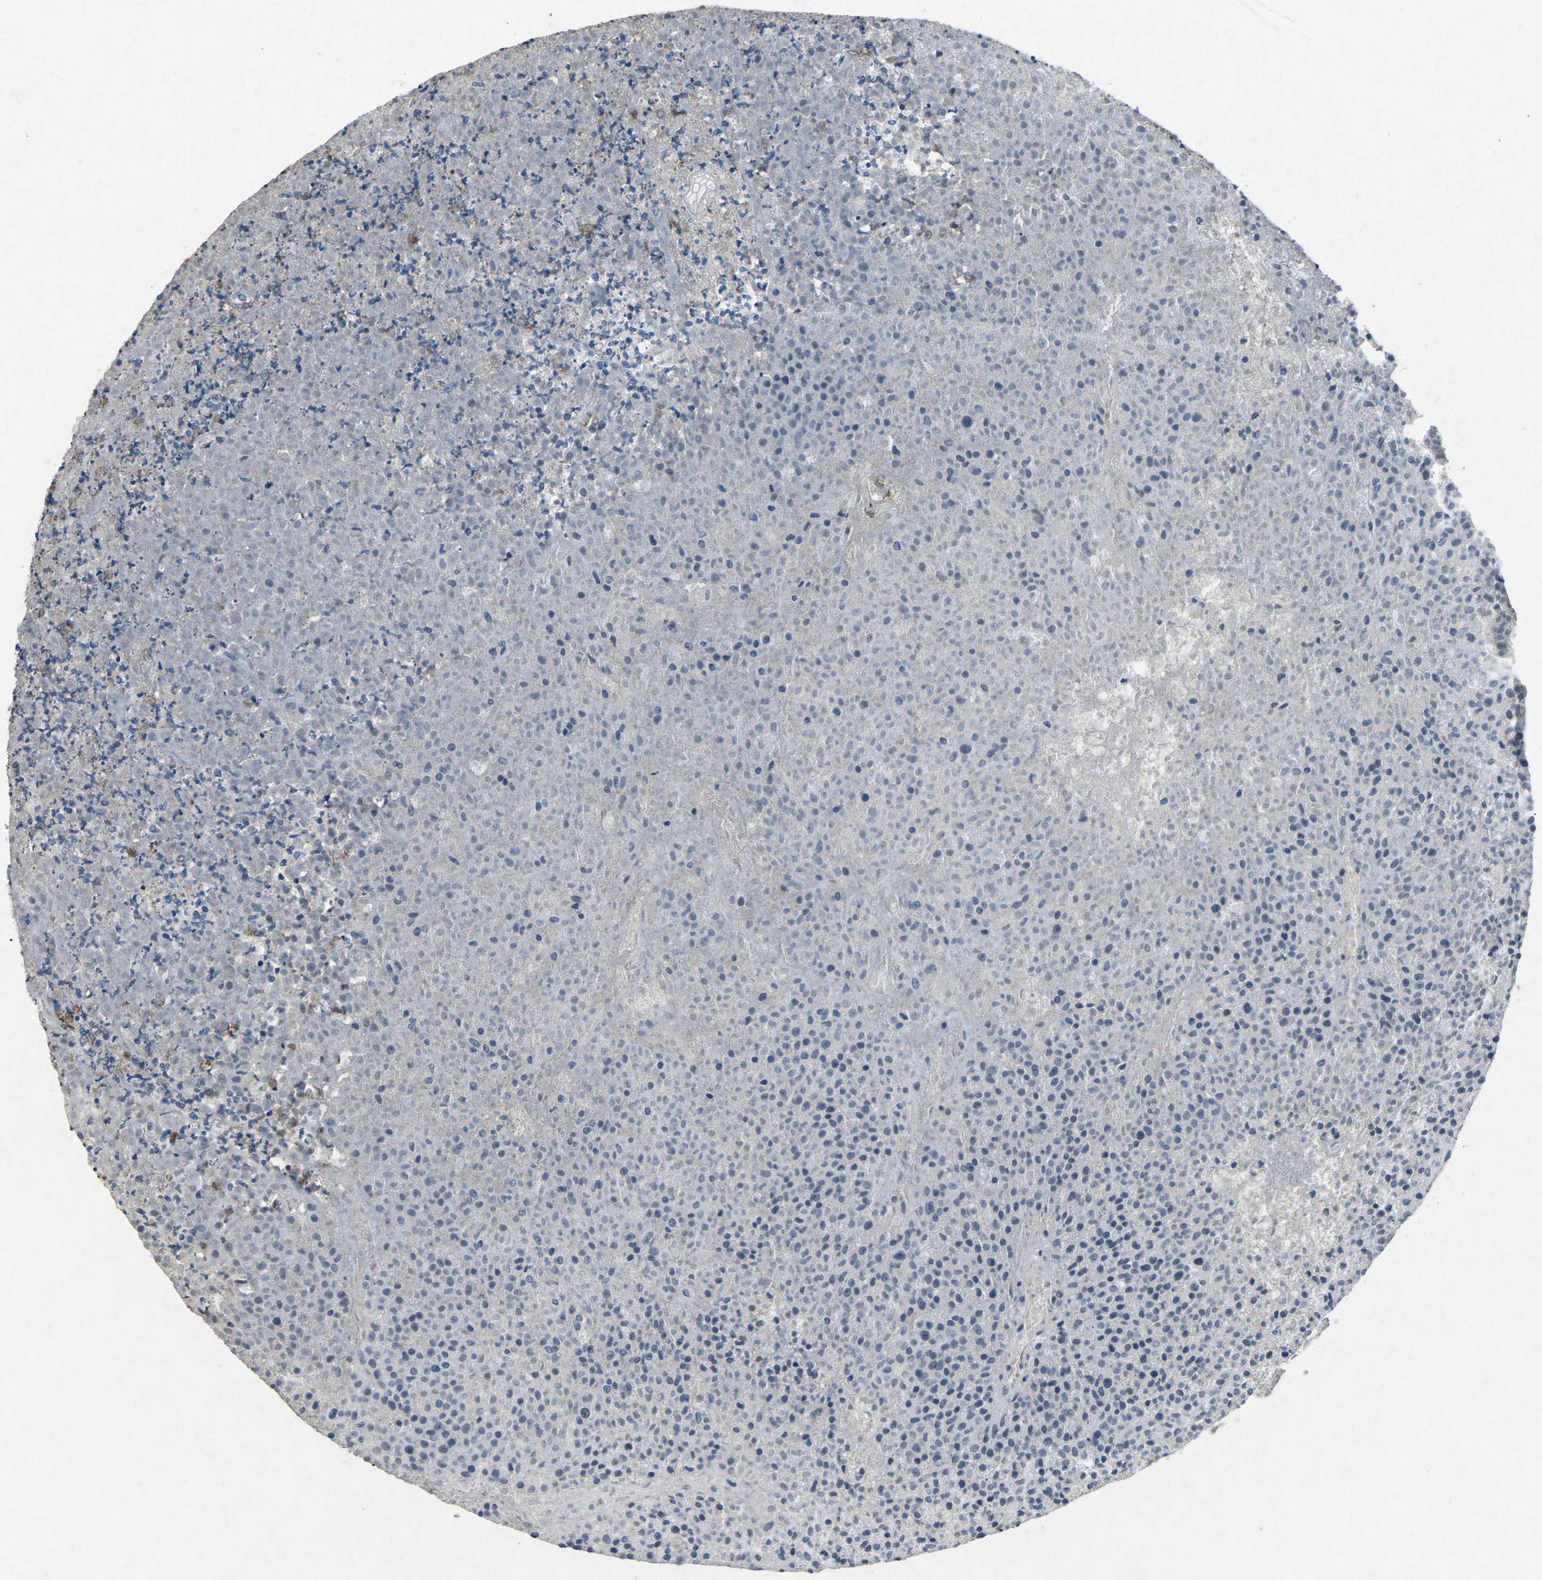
{"staining": {"intensity": "negative", "quantity": "none", "location": "none"}, "tissue": "testis cancer", "cell_type": "Tumor cells", "image_type": "cancer", "snomed": [{"axis": "morphology", "description": "Seminoma, NOS"}, {"axis": "topography", "description": "Testis"}], "caption": "Tumor cells show no significant staining in testis seminoma.", "gene": "PLG", "patient": {"sex": "male", "age": 59}}